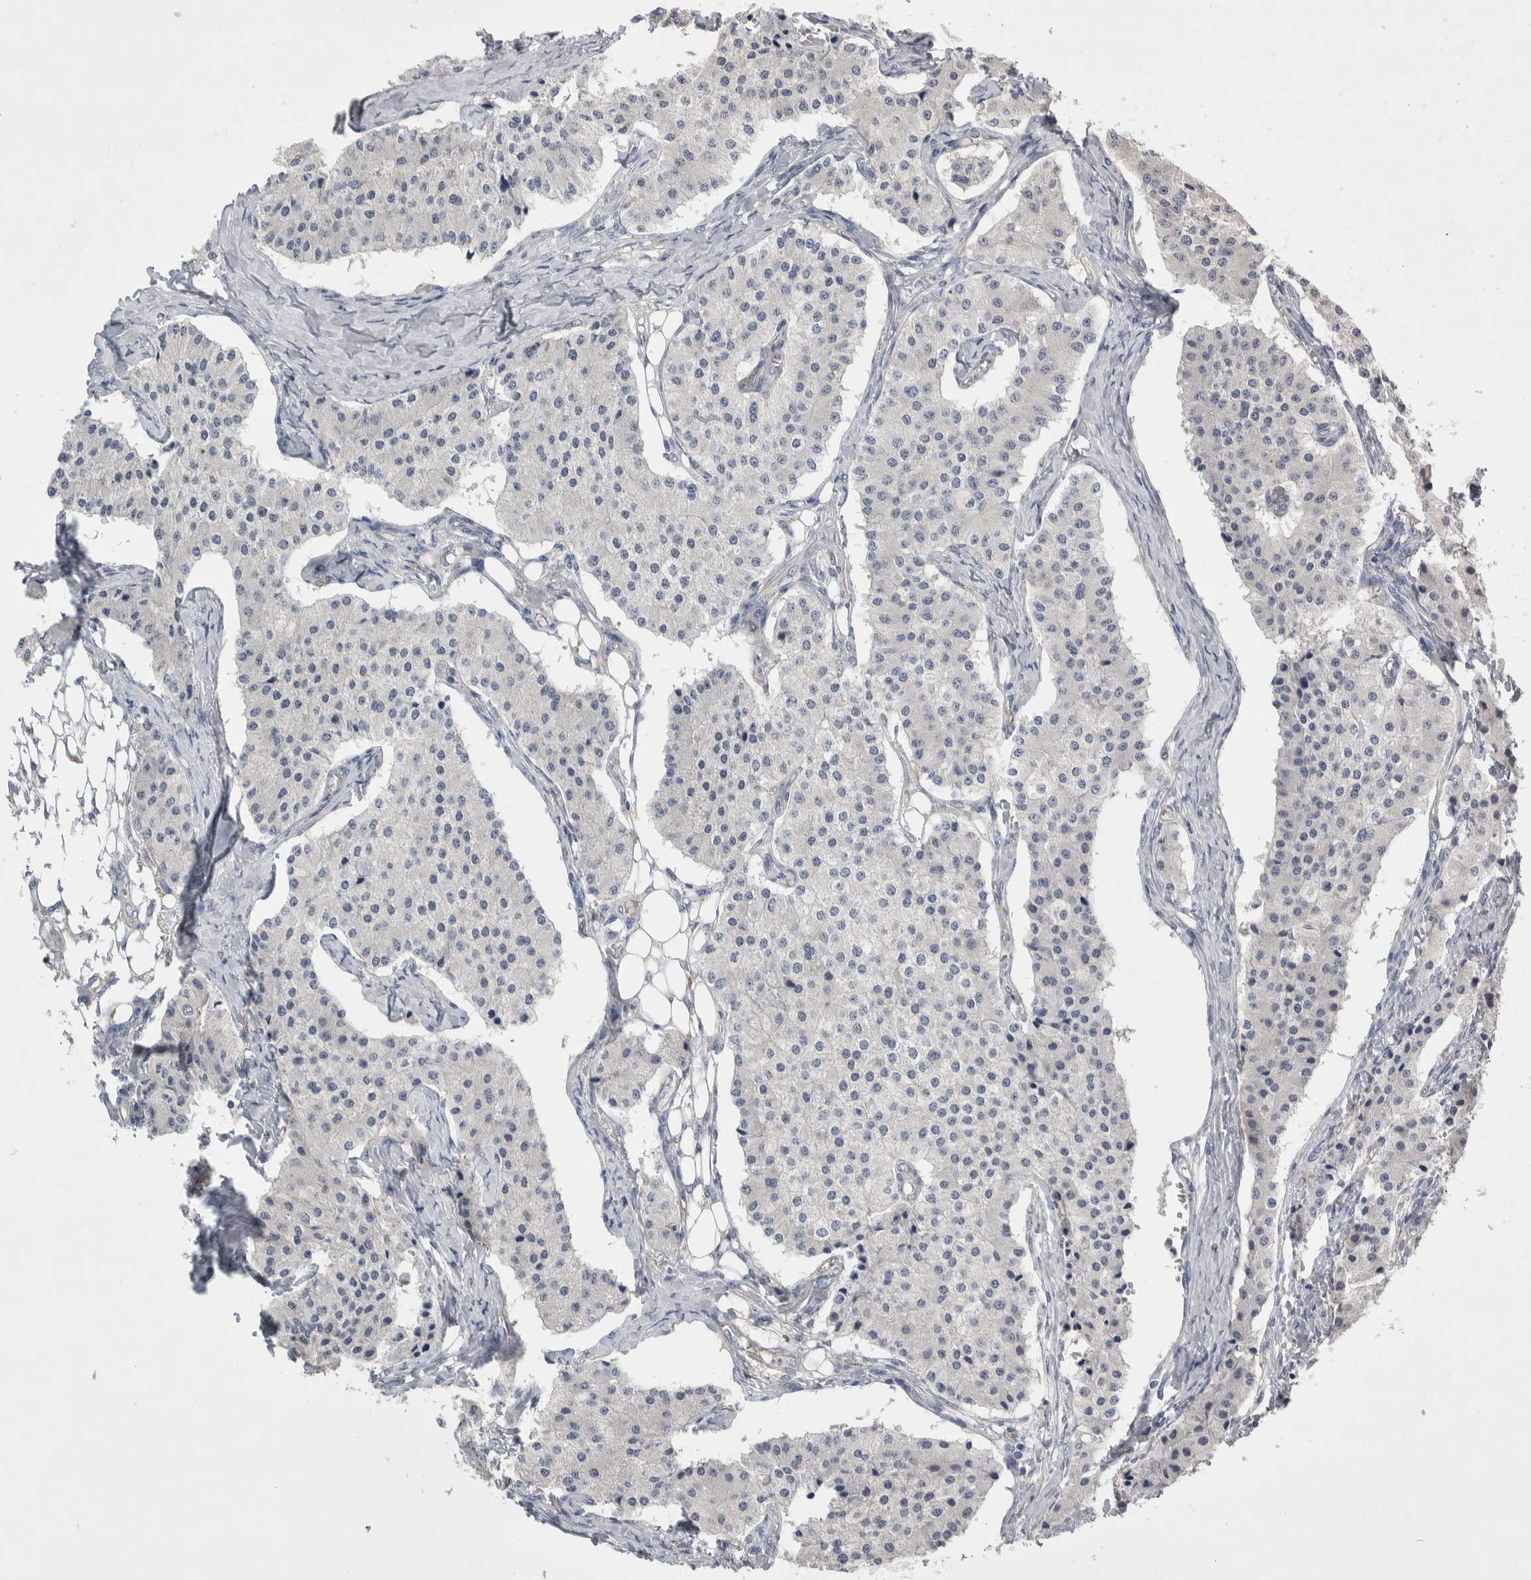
{"staining": {"intensity": "negative", "quantity": "none", "location": "none"}, "tissue": "carcinoid", "cell_type": "Tumor cells", "image_type": "cancer", "snomed": [{"axis": "morphology", "description": "Carcinoid, malignant, NOS"}, {"axis": "topography", "description": "Colon"}], "caption": "Protein analysis of carcinoid (malignant) reveals no significant staining in tumor cells.", "gene": "CEP131", "patient": {"sex": "female", "age": 52}}